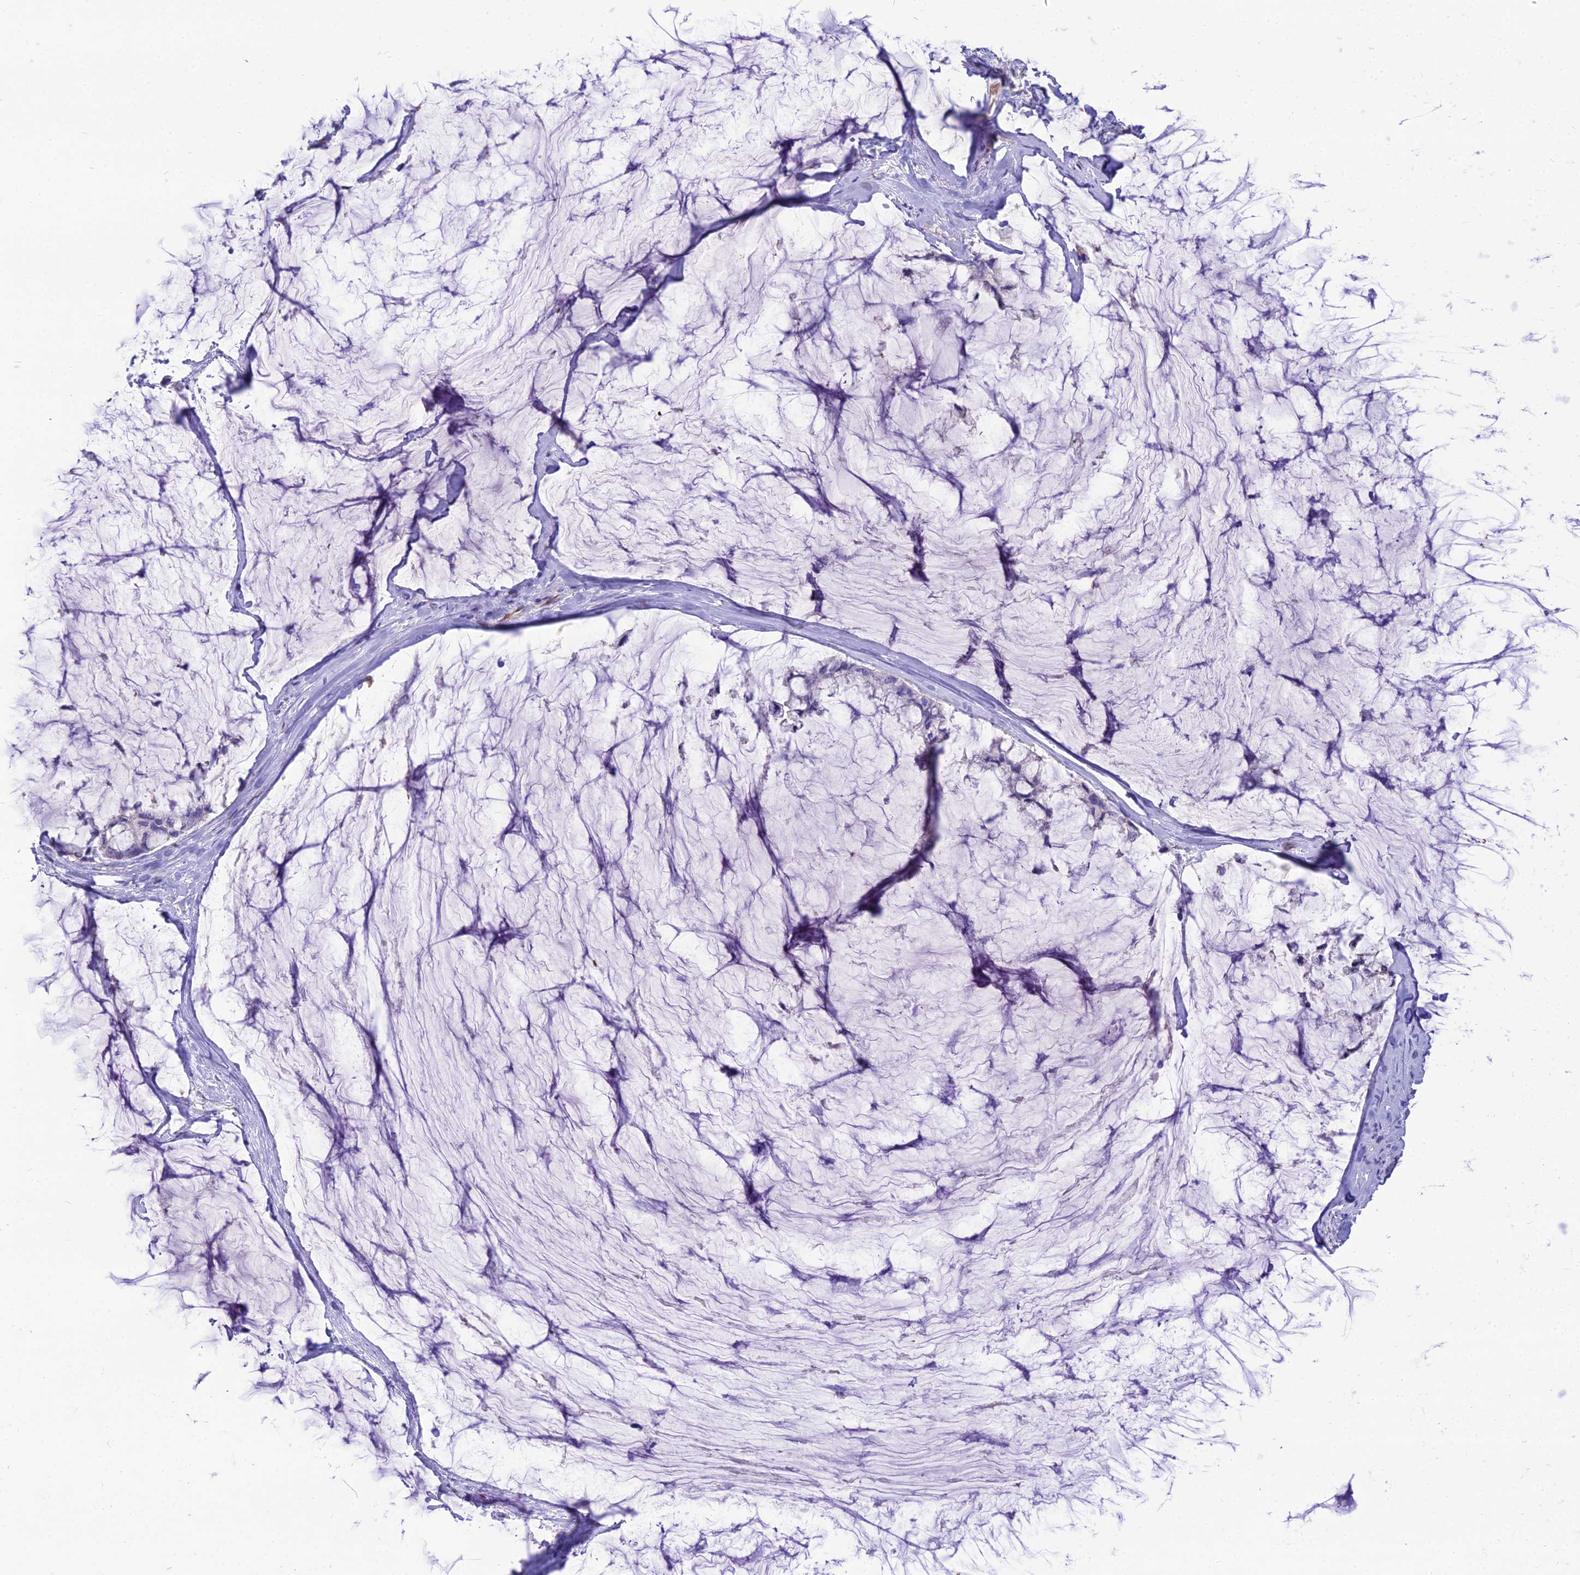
{"staining": {"intensity": "negative", "quantity": "none", "location": "none"}, "tissue": "ovarian cancer", "cell_type": "Tumor cells", "image_type": "cancer", "snomed": [{"axis": "morphology", "description": "Cystadenocarcinoma, mucinous, NOS"}, {"axis": "topography", "description": "Ovary"}], "caption": "There is no significant positivity in tumor cells of ovarian mucinous cystadenocarcinoma.", "gene": "NOVA2", "patient": {"sex": "female", "age": 39}}